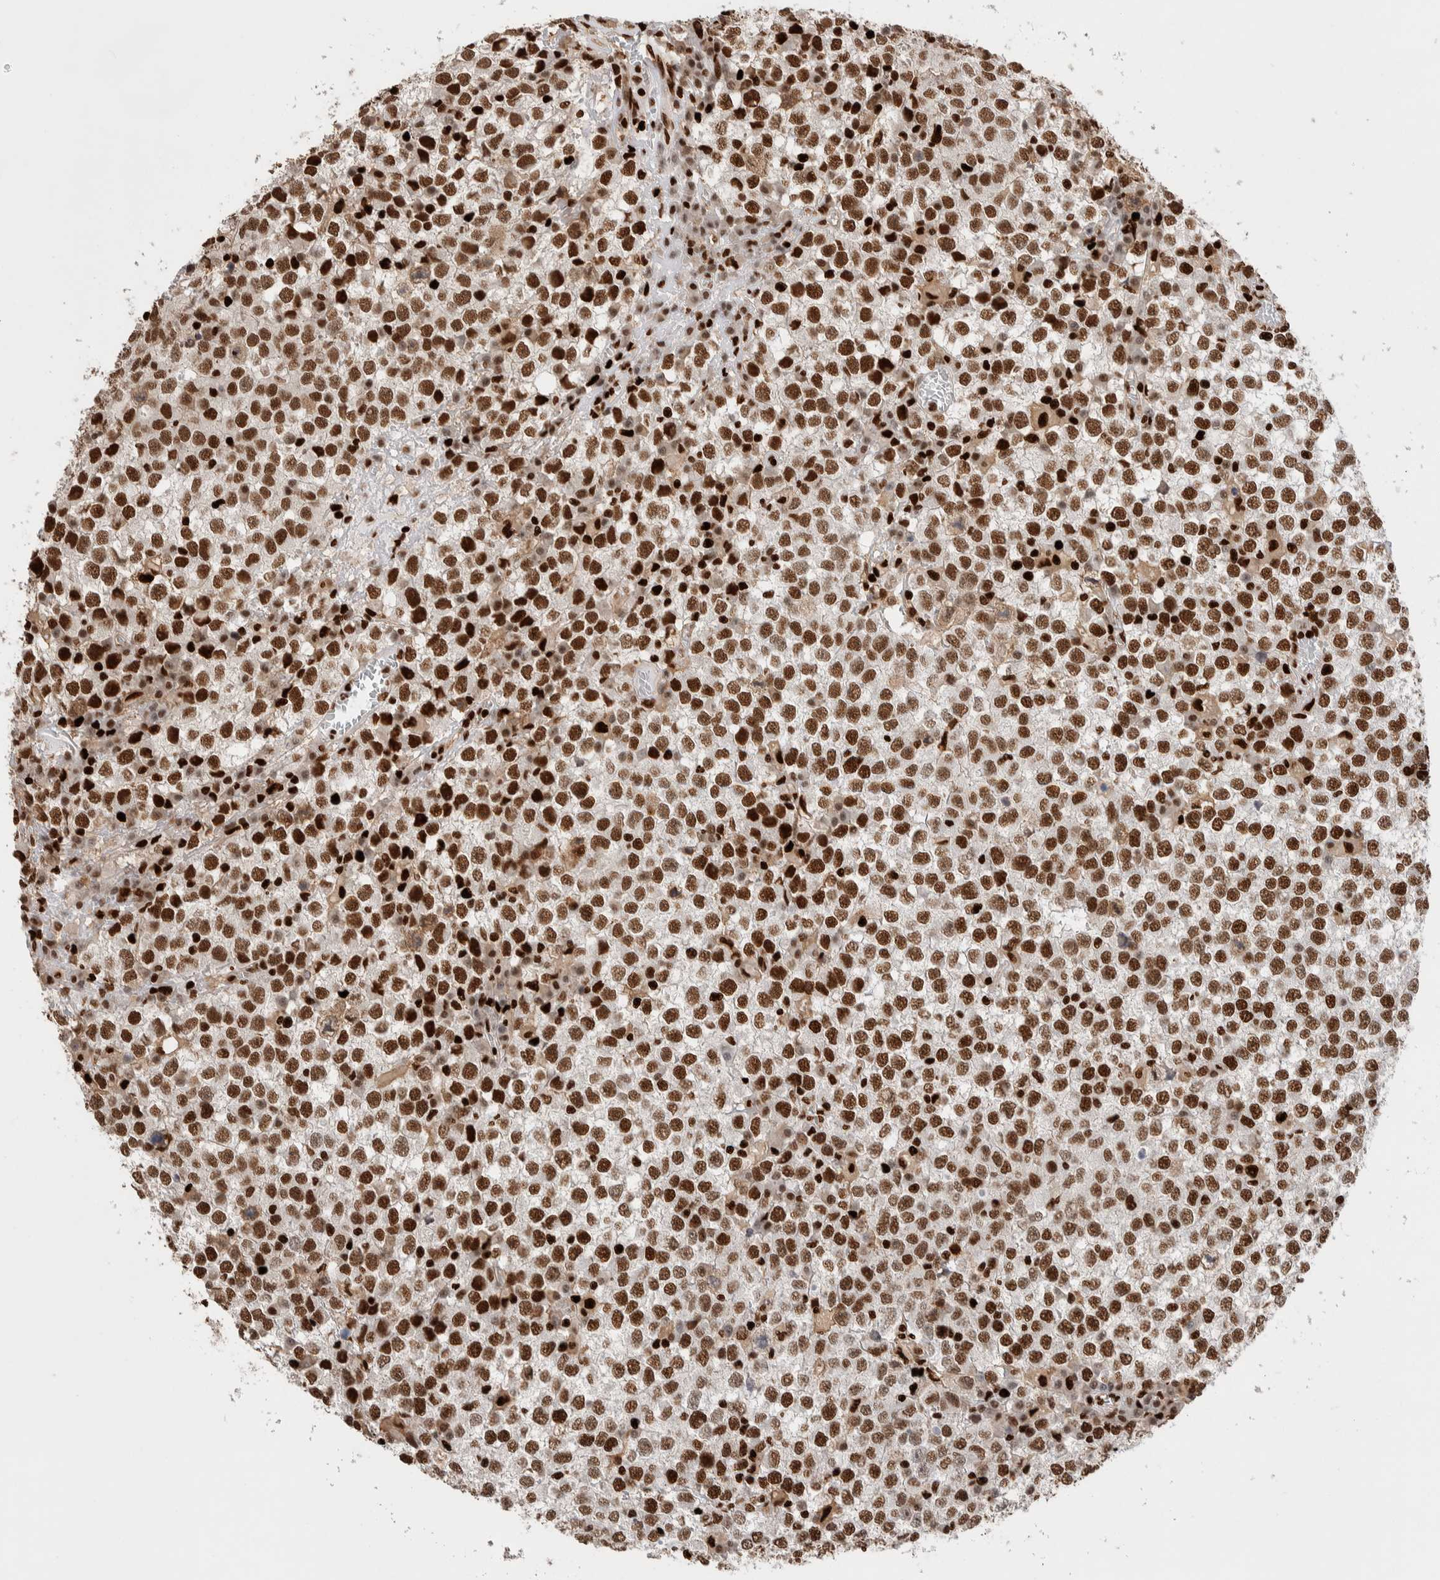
{"staining": {"intensity": "strong", "quantity": ">75%", "location": "nuclear"}, "tissue": "testis cancer", "cell_type": "Tumor cells", "image_type": "cancer", "snomed": [{"axis": "morphology", "description": "Seminoma, NOS"}, {"axis": "topography", "description": "Testis"}], "caption": "Protein analysis of testis cancer (seminoma) tissue displays strong nuclear expression in approximately >75% of tumor cells. The staining was performed using DAB to visualize the protein expression in brown, while the nuclei were stained in blue with hematoxylin (Magnification: 20x).", "gene": "RNASEK-C17orf49", "patient": {"sex": "male", "age": 65}}